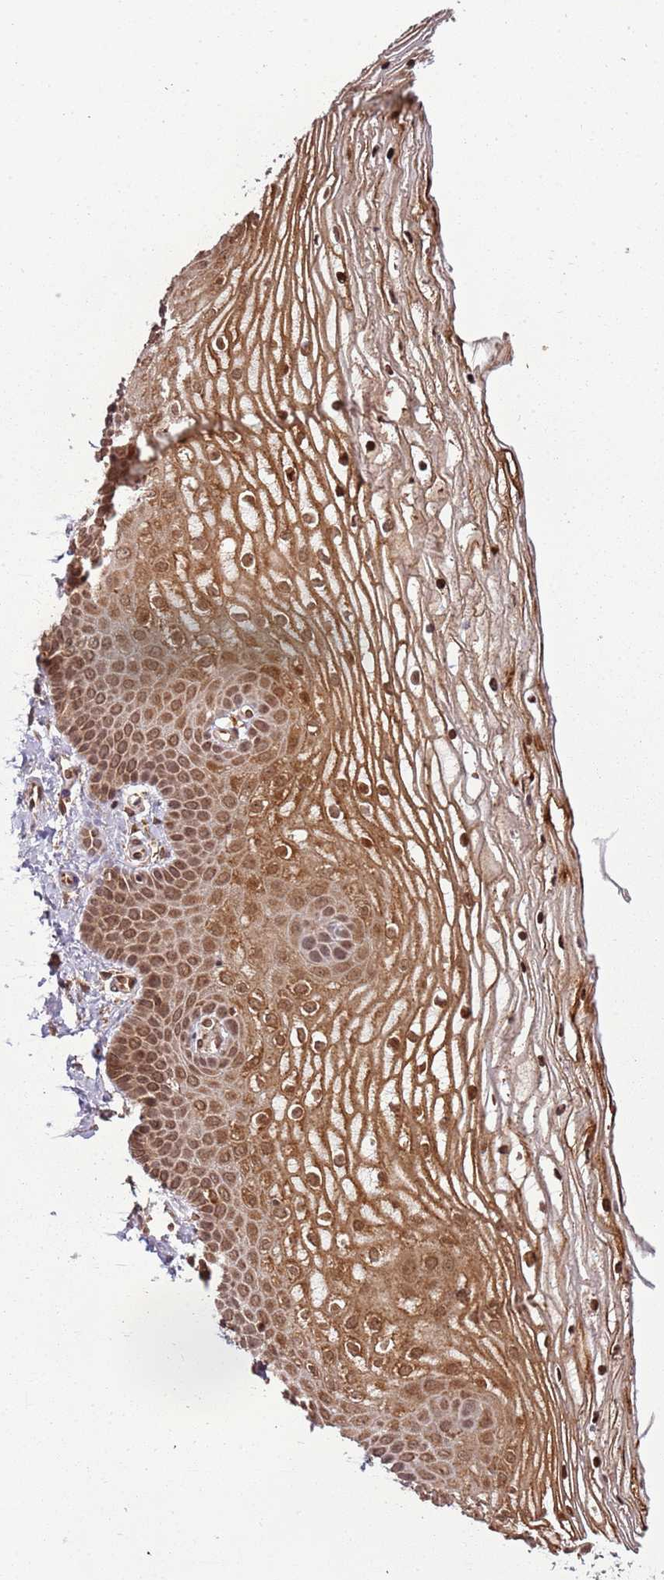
{"staining": {"intensity": "strong", "quantity": ">75%", "location": "cytoplasmic/membranous,nuclear"}, "tissue": "vagina", "cell_type": "Squamous epithelial cells", "image_type": "normal", "snomed": [{"axis": "morphology", "description": "Normal tissue, NOS"}, {"axis": "topography", "description": "Vagina"}], "caption": "Normal vagina reveals strong cytoplasmic/membranous,nuclear staining in approximately >75% of squamous epithelial cells, visualized by immunohistochemistry. Immunohistochemistry (ihc) stains the protein in brown and the nuclei are stained blue.", "gene": "CEP170", "patient": {"sex": "female", "age": 68}}